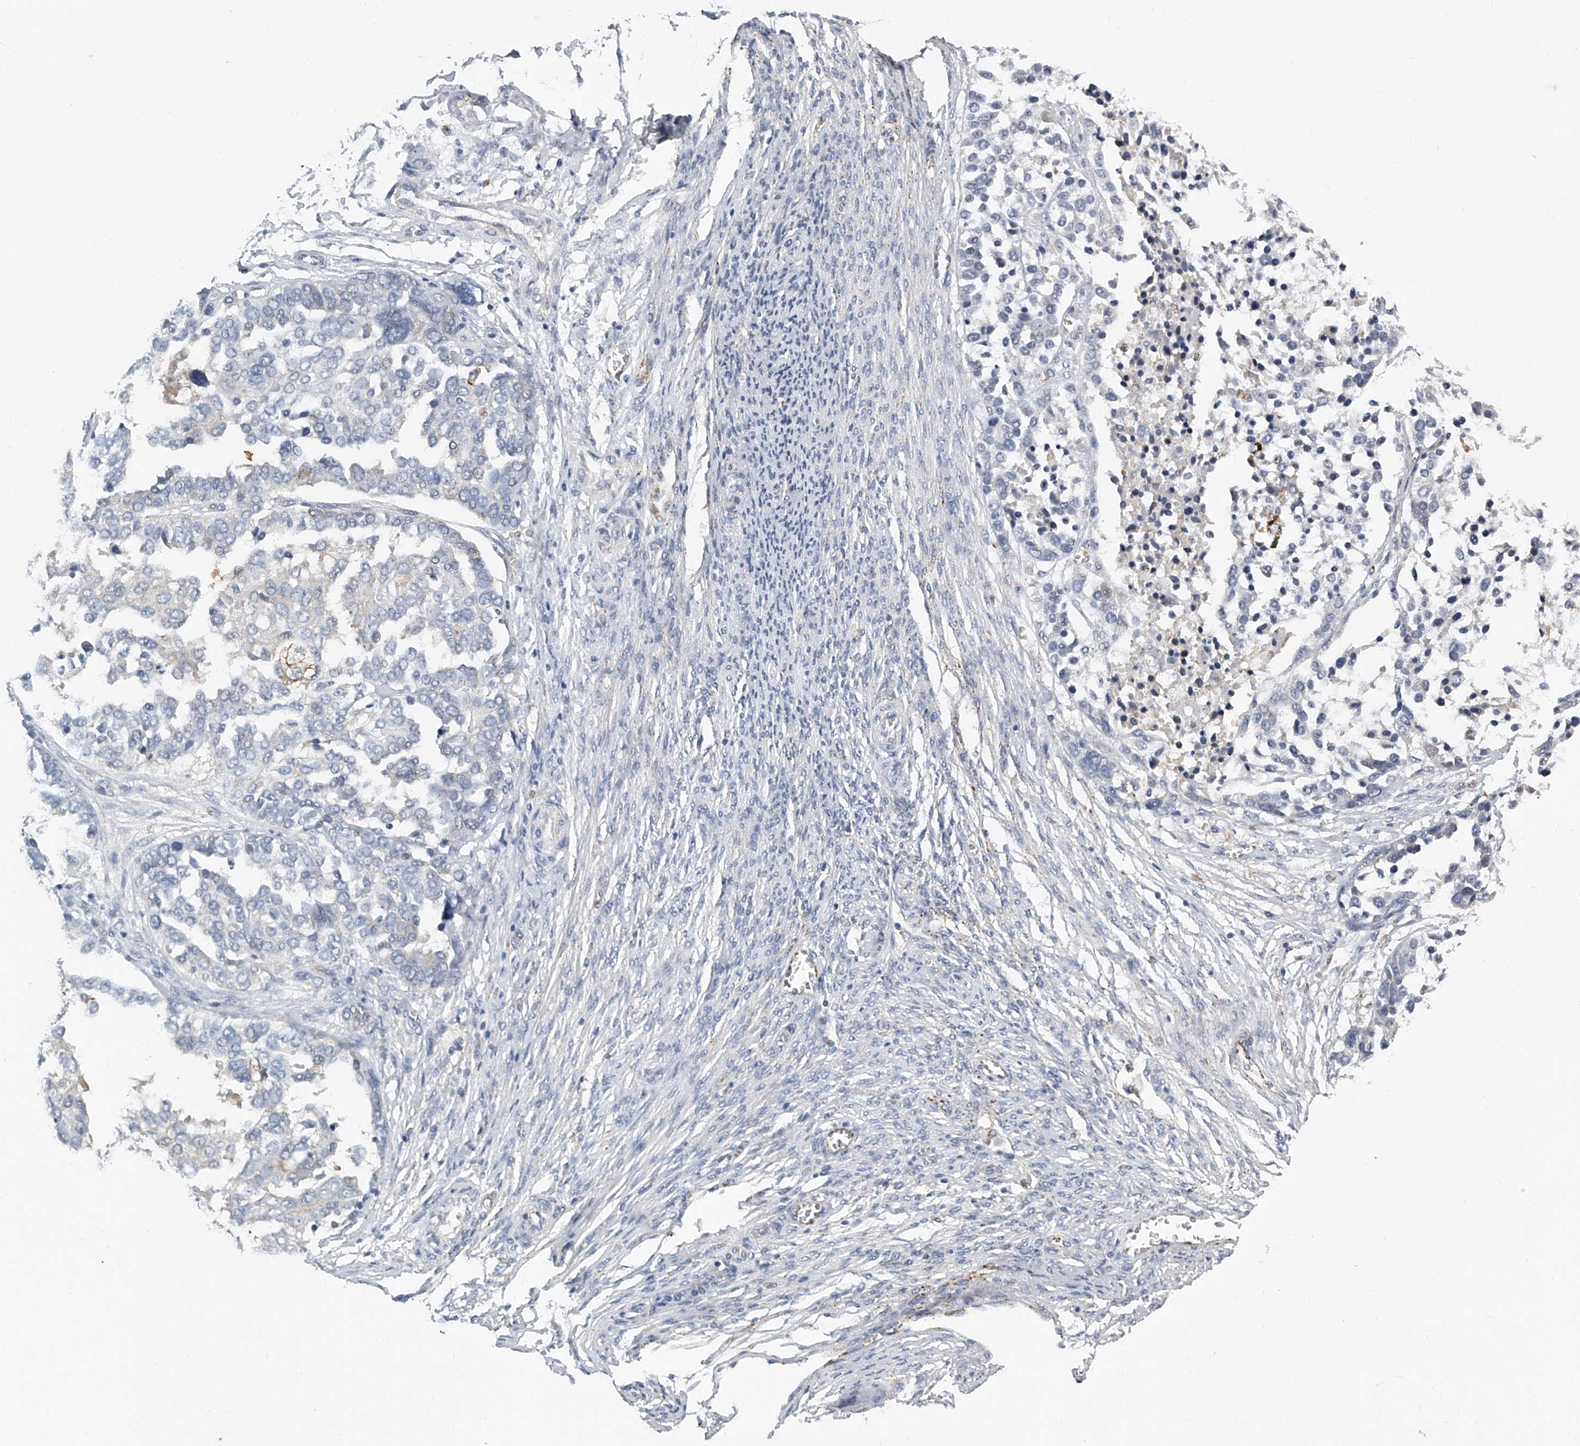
{"staining": {"intensity": "negative", "quantity": "none", "location": "none"}, "tissue": "ovarian cancer", "cell_type": "Tumor cells", "image_type": "cancer", "snomed": [{"axis": "morphology", "description": "Cystadenocarcinoma, serous, NOS"}, {"axis": "topography", "description": "Ovary"}], "caption": "Micrograph shows no significant protein expression in tumor cells of ovarian cancer.", "gene": "KLHL7", "patient": {"sex": "female", "age": 44}}